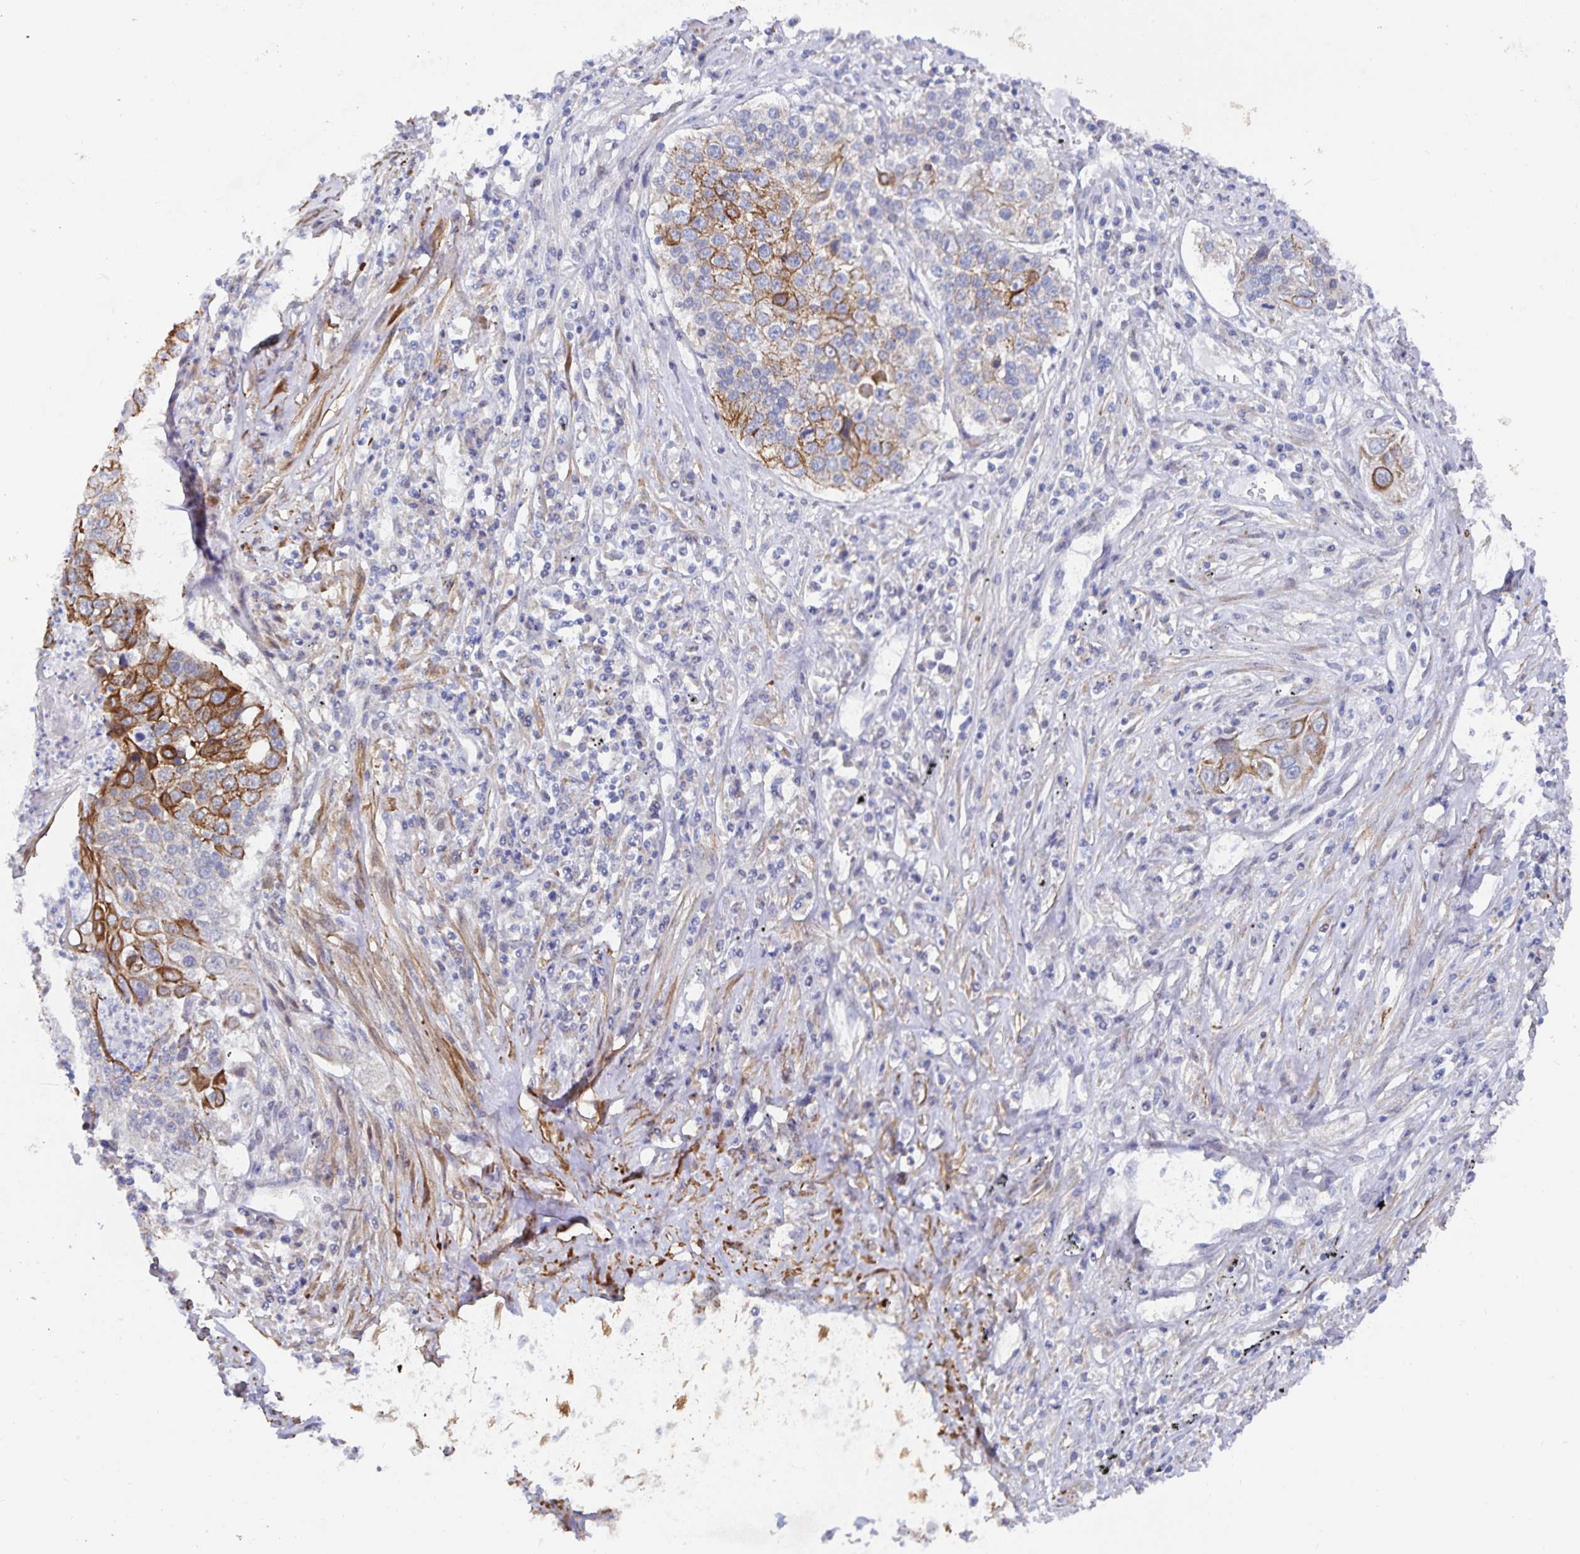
{"staining": {"intensity": "moderate", "quantity": "<25%", "location": "cytoplasmic/membranous"}, "tissue": "lung cancer", "cell_type": "Tumor cells", "image_type": "cancer", "snomed": [{"axis": "morphology", "description": "Squamous cell carcinoma, NOS"}, {"axis": "morphology", "description": "Squamous cell carcinoma, metastatic, NOS"}, {"axis": "topography", "description": "Lung"}, {"axis": "topography", "description": "Pleura, NOS"}], "caption": "Immunohistochemical staining of human lung cancer displays low levels of moderate cytoplasmic/membranous protein positivity in approximately <25% of tumor cells. The protein is stained brown, and the nuclei are stained in blue (DAB (3,3'-diaminobenzidine) IHC with brightfield microscopy, high magnification).", "gene": "ZIK1", "patient": {"sex": "male", "age": 72}}